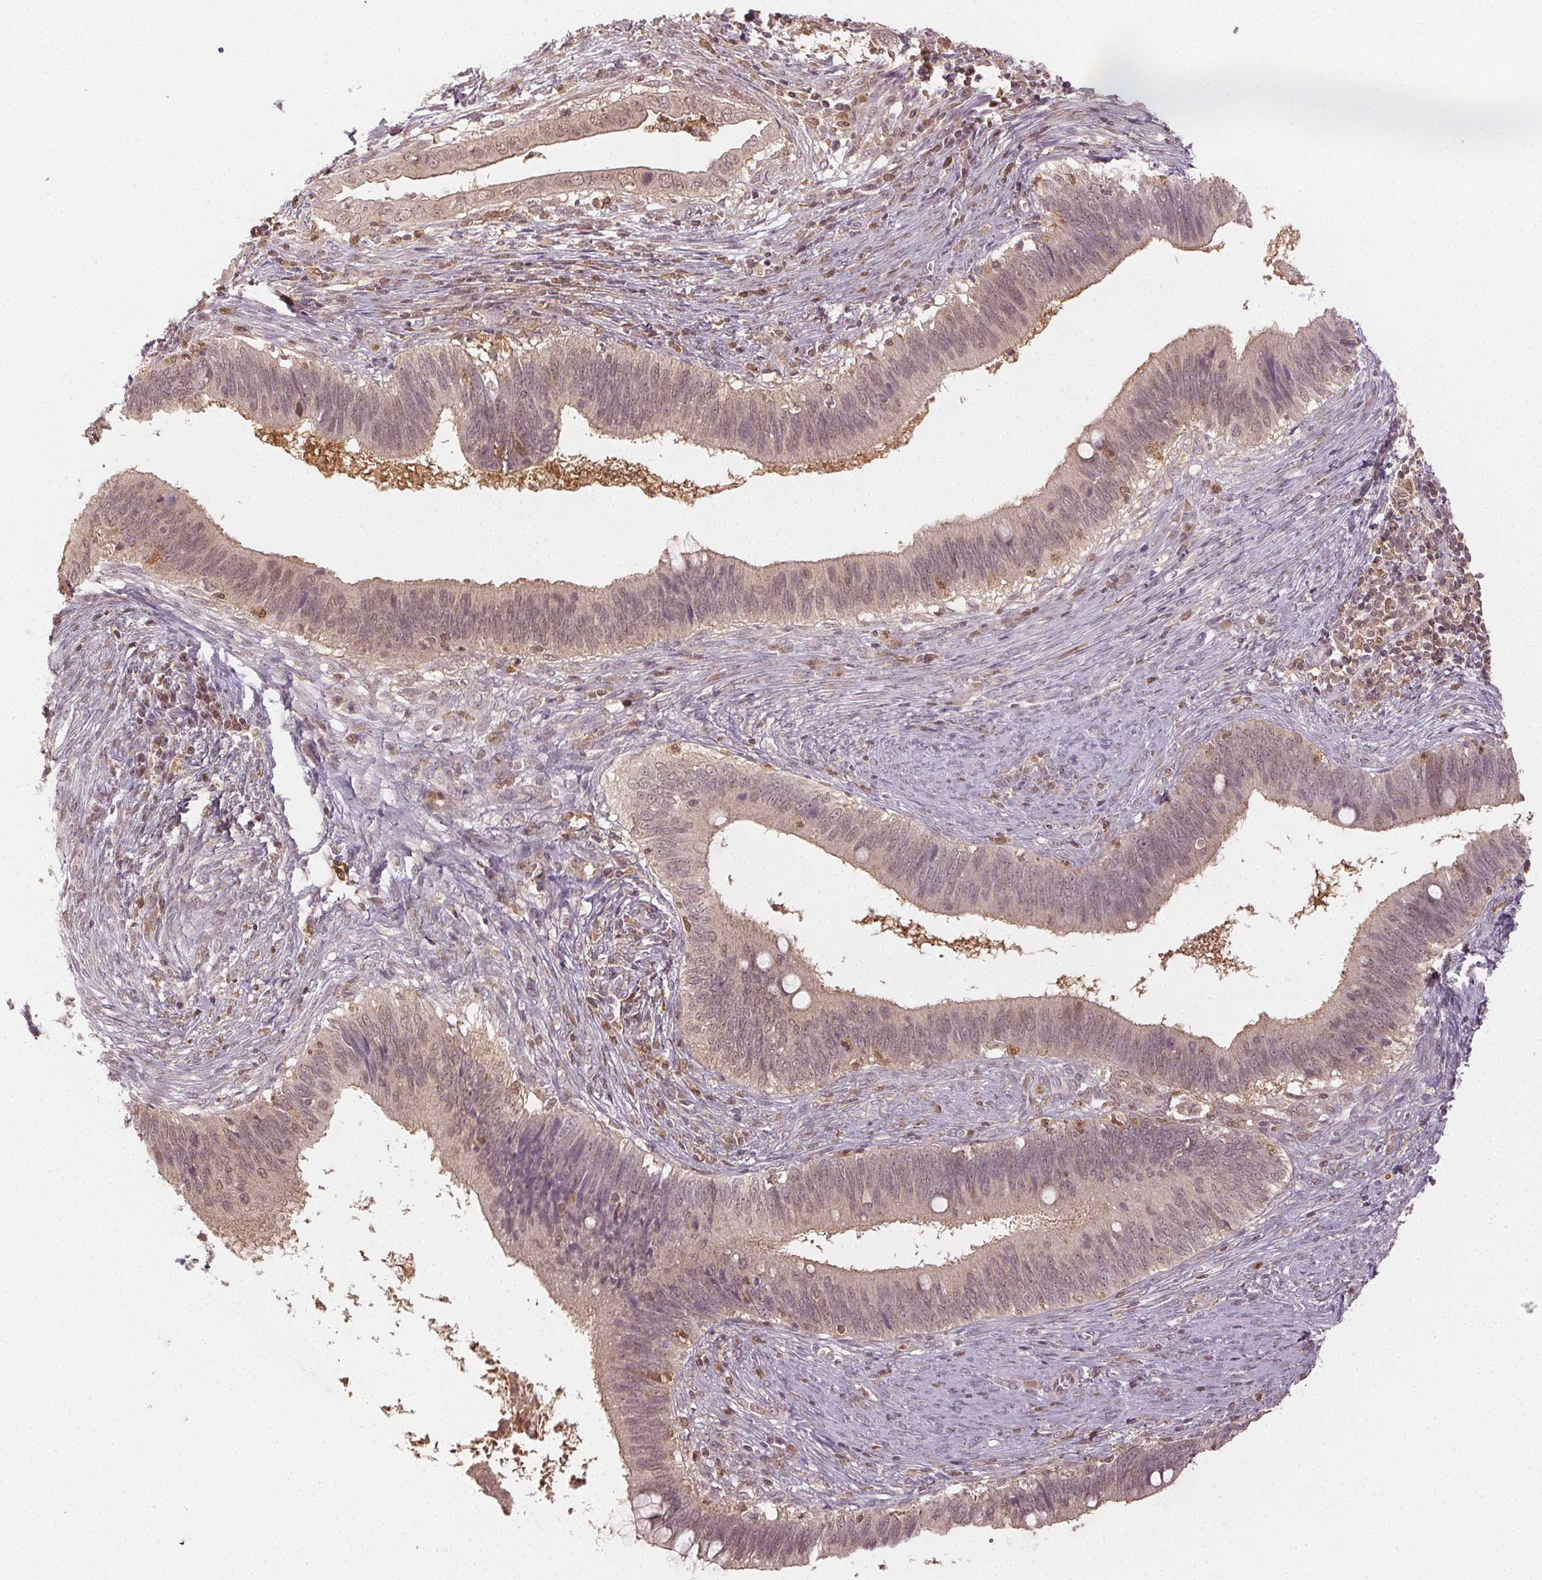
{"staining": {"intensity": "weak", "quantity": "<25%", "location": "cytoplasmic/membranous,nuclear"}, "tissue": "cervical cancer", "cell_type": "Tumor cells", "image_type": "cancer", "snomed": [{"axis": "morphology", "description": "Adenocarcinoma, NOS"}, {"axis": "topography", "description": "Cervix"}], "caption": "The histopathology image shows no significant expression in tumor cells of cervical adenocarcinoma. Brightfield microscopy of IHC stained with DAB (3,3'-diaminobenzidine) (brown) and hematoxylin (blue), captured at high magnification.", "gene": "MAPK14", "patient": {"sex": "female", "age": 42}}